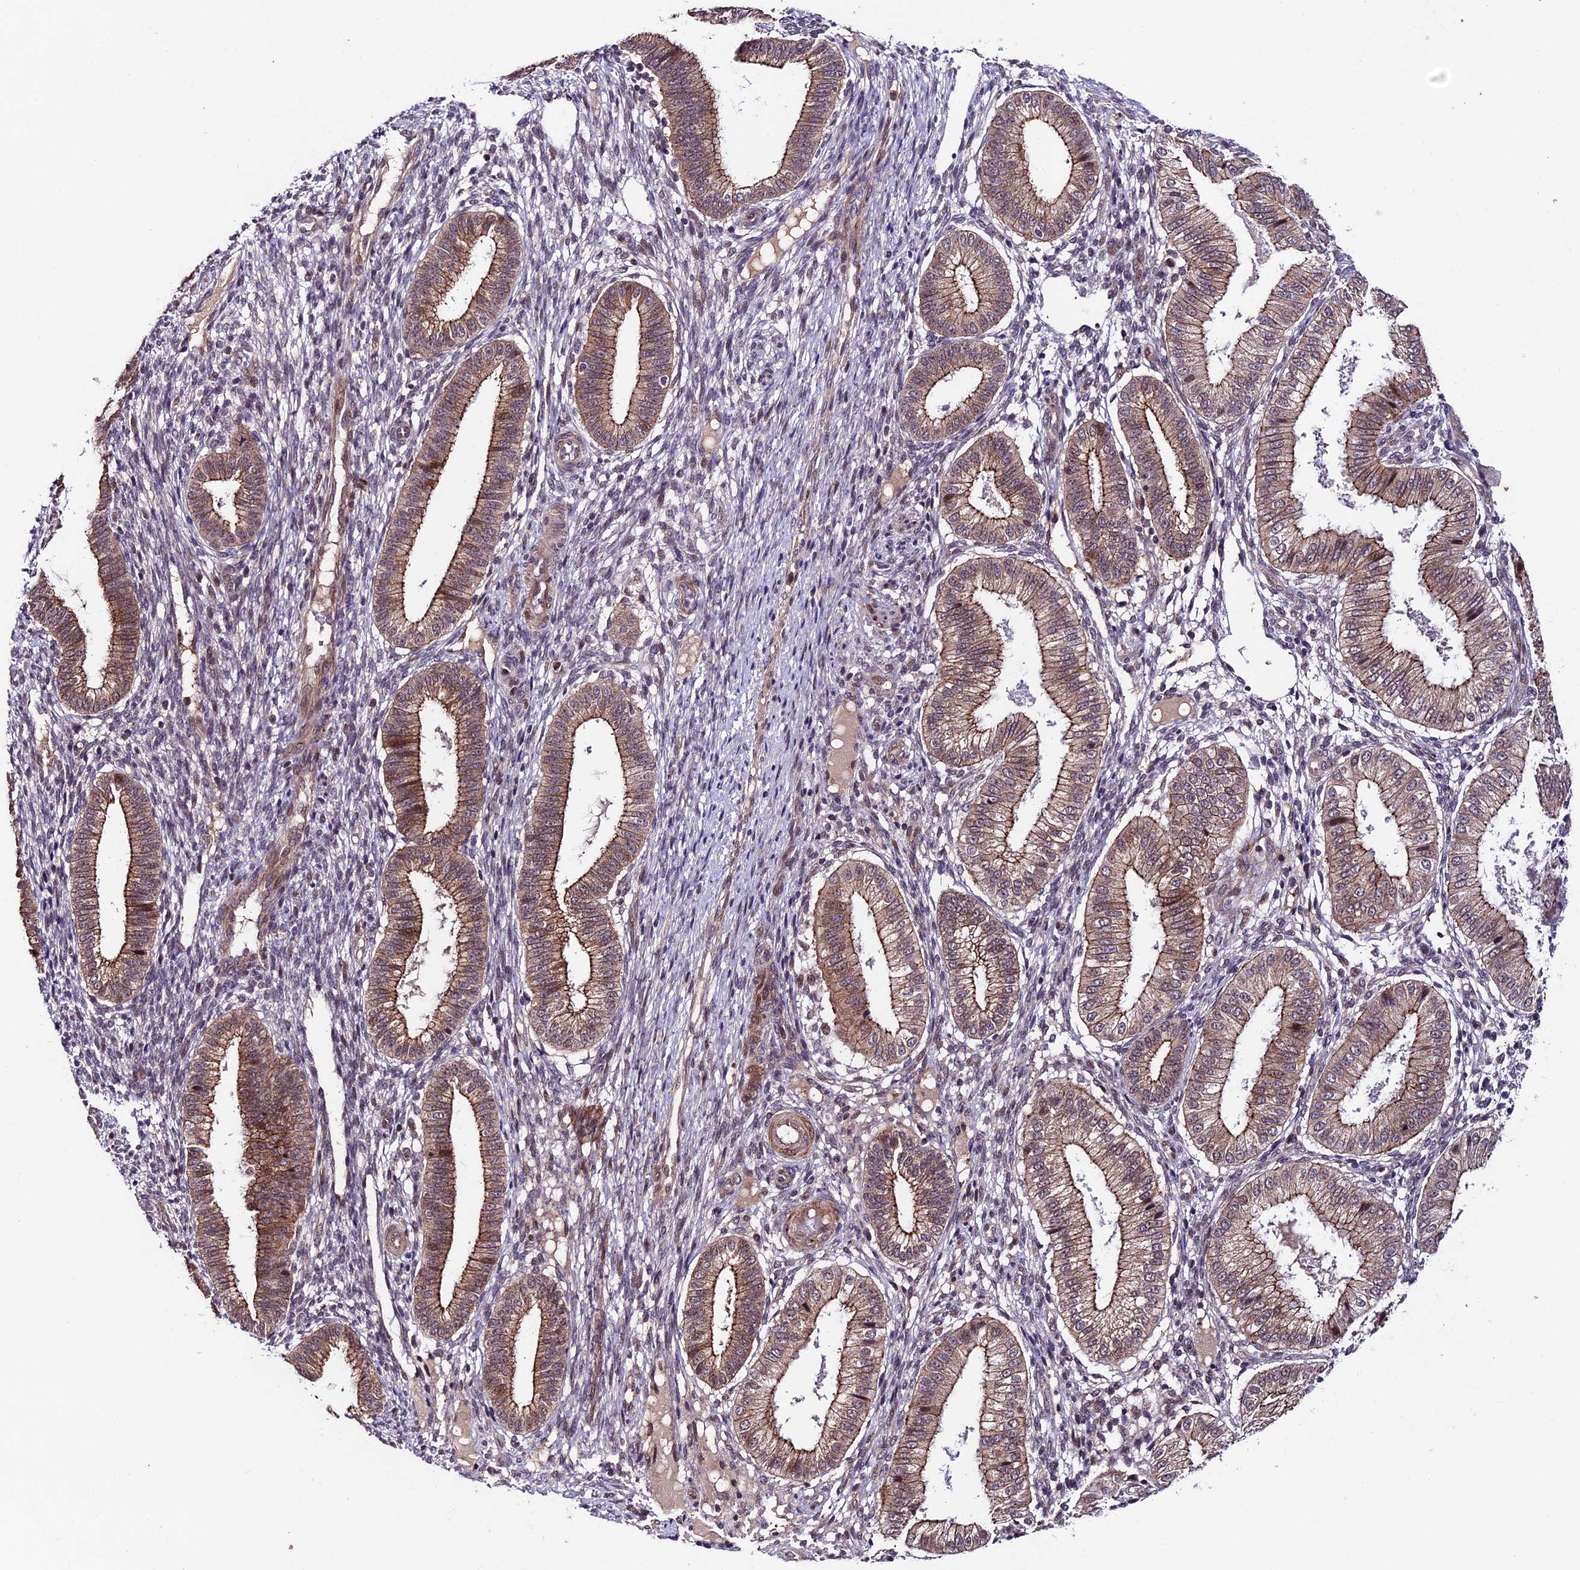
{"staining": {"intensity": "negative", "quantity": "none", "location": "none"}, "tissue": "endometrium", "cell_type": "Cells in endometrial stroma", "image_type": "normal", "snomed": [{"axis": "morphology", "description": "Normal tissue, NOS"}, {"axis": "topography", "description": "Endometrium"}], "caption": "Immunohistochemistry (IHC) histopathology image of normal endometrium: human endometrium stained with DAB displays no significant protein expression in cells in endometrial stroma.", "gene": "SIPA1L3", "patient": {"sex": "female", "age": 39}}